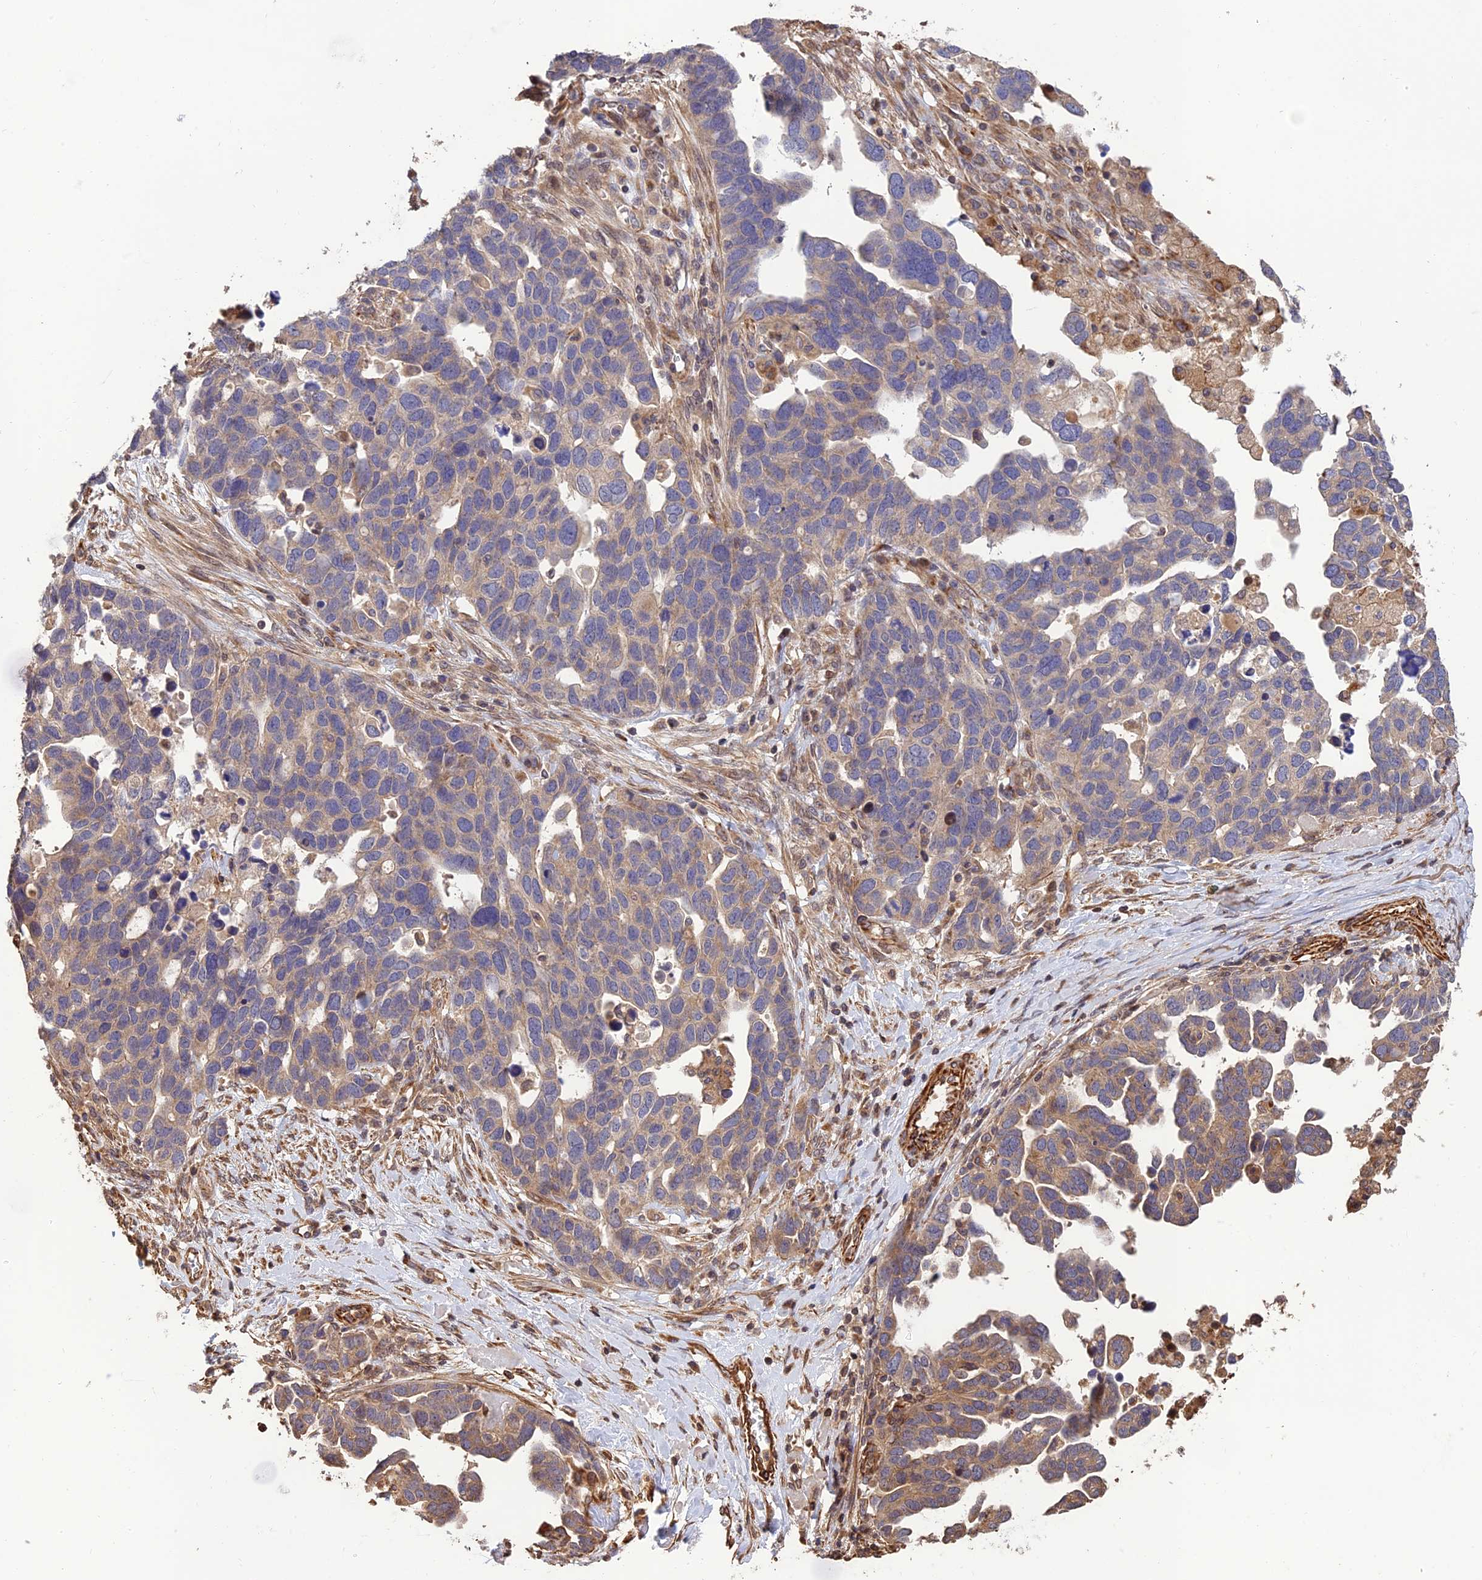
{"staining": {"intensity": "weak", "quantity": "25%-75%", "location": "cytoplasmic/membranous"}, "tissue": "ovarian cancer", "cell_type": "Tumor cells", "image_type": "cancer", "snomed": [{"axis": "morphology", "description": "Cystadenocarcinoma, serous, NOS"}, {"axis": "topography", "description": "Ovary"}], "caption": "Ovarian cancer tissue displays weak cytoplasmic/membranous expression in approximately 25%-75% of tumor cells, visualized by immunohistochemistry. The staining was performed using DAB, with brown indicating positive protein expression. Nuclei are stained blue with hematoxylin.", "gene": "CREBL2", "patient": {"sex": "female", "age": 54}}